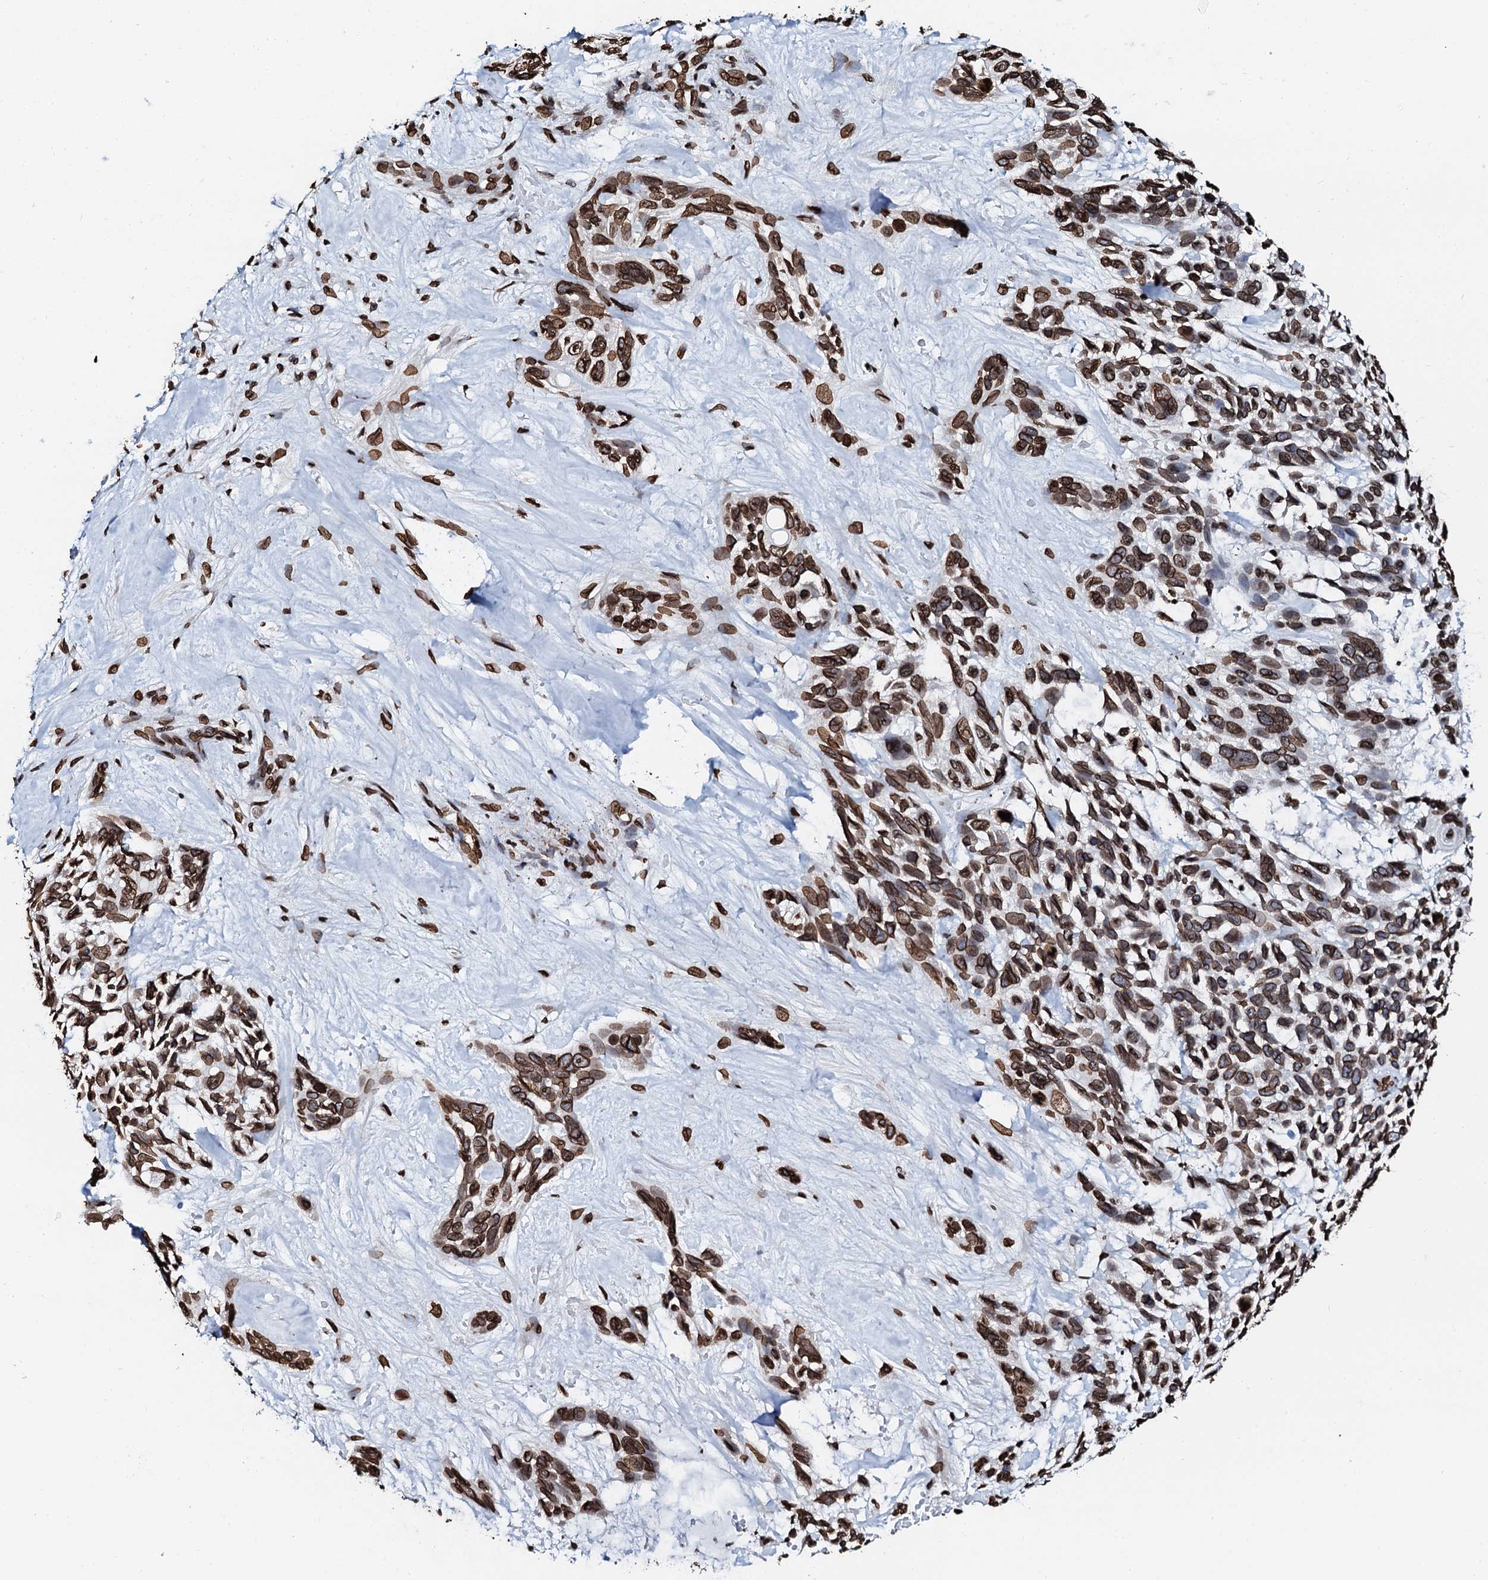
{"staining": {"intensity": "strong", "quantity": ">75%", "location": "cytoplasmic/membranous,nuclear"}, "tissue": "skin cancer", "cell_type": "Tumor cells", "image_type": "cancer", "snomed": [{"axis": "morphology", "description": "Basal cell carcinoma"}, {"axis": "topography", "description": "Skin"}], "caption": "DAB (3,3'-diaminobenzidine) immunohistochemical staining of human basal cell carcinoma (skin) demonstrates strong cytoplasmic/membranous and nuclear protein positivity in about >75% of tumor cells. (DAB IHC with brightfield microscopy, high magnification).", "gene": "KATNAL2", "patient": {"sex": "male", "age": 88}}